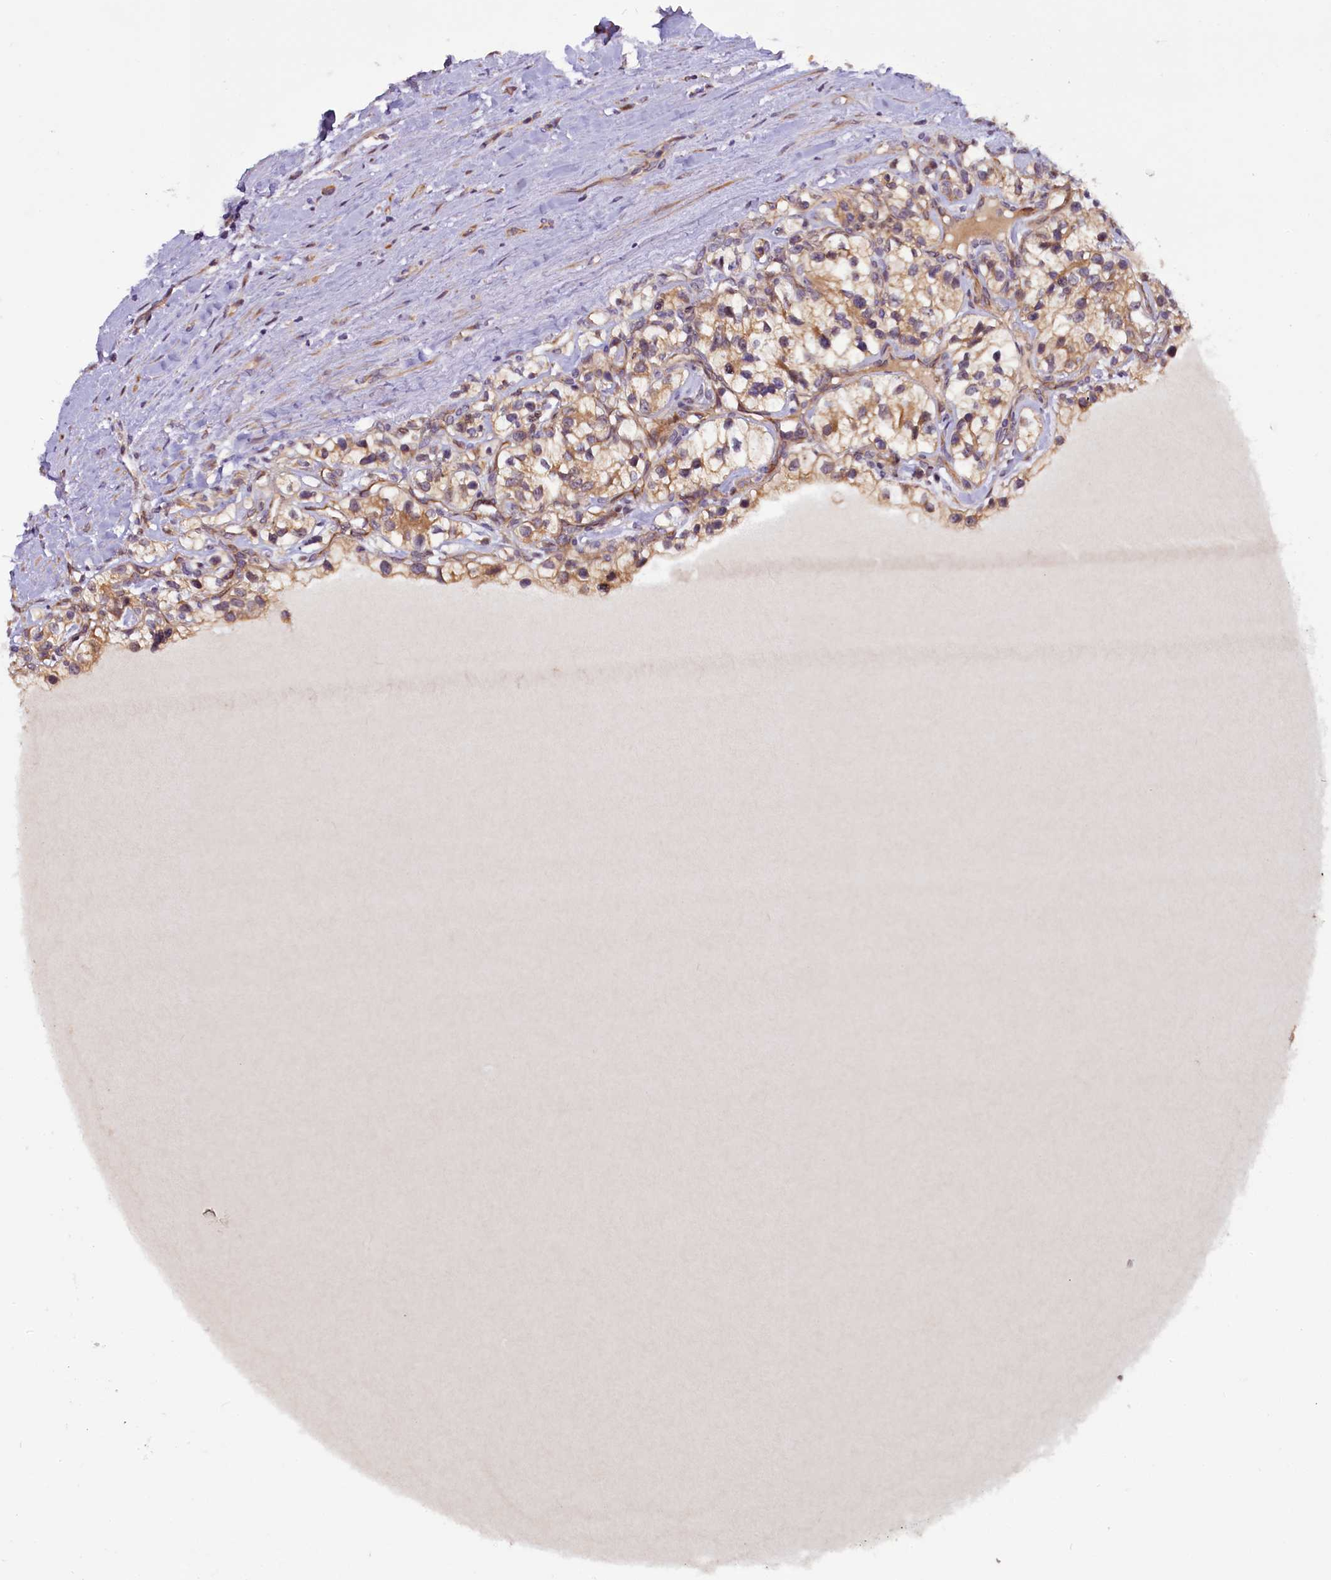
{"staining": {"intensity": "weak", "quantity": ">75%", "location": "cytoplasmic/membranous"}, "tissue": "renal cancer", "cell_type": "Tumor cells", "image_type": "cancer", "snomed": [{"axis": "morphology", "description": "Adenocarcinoma, NOS"}, {"axis": "topography", "description": "Kidney"}], "caption": "Protein analysis of renal cancer (adenocarcinoma) tissue reveals weak cytoplasmic/membranous expression in about >75% of tumor cells.", "gene": "RPUSD2", "patient": {"sex": "female", "age": 57}}